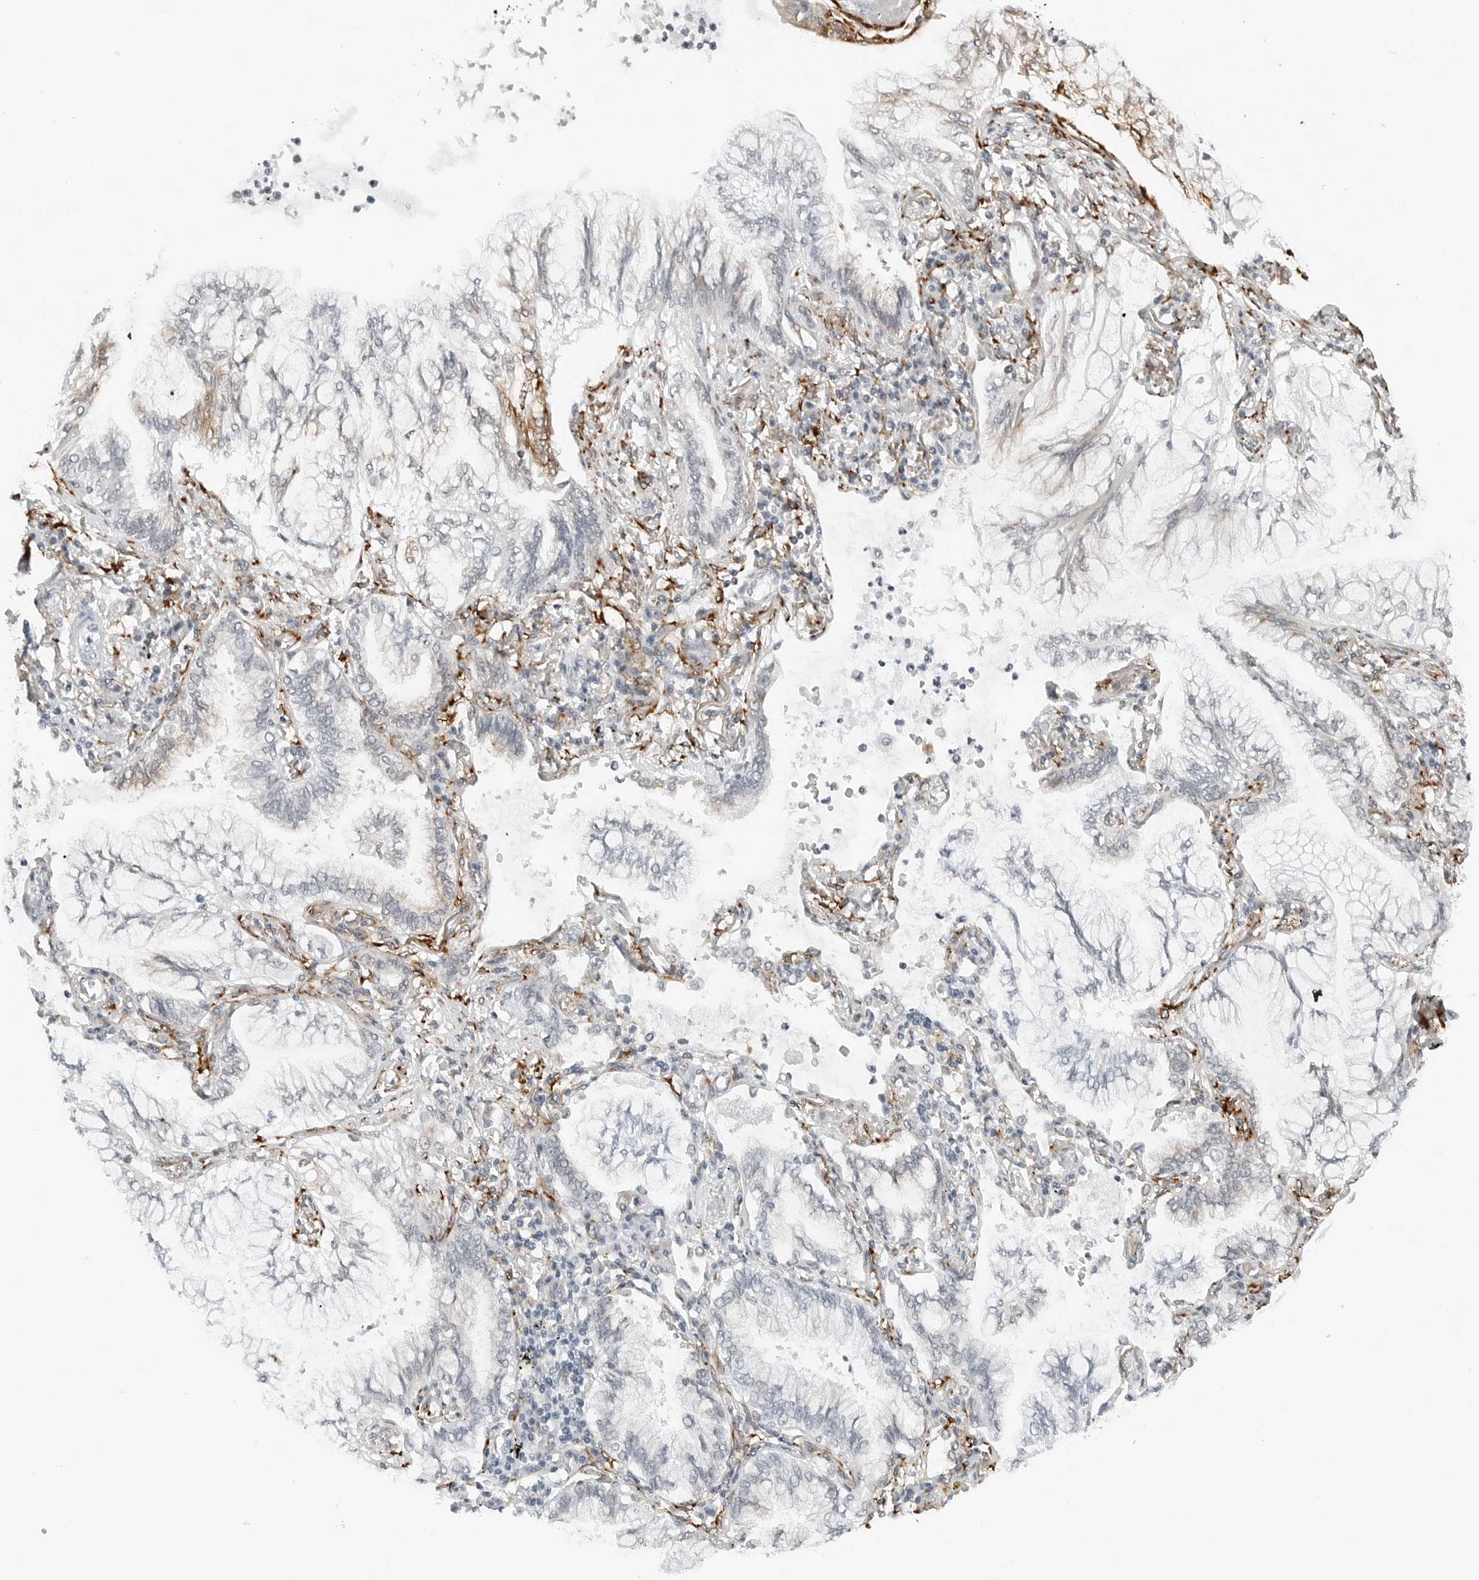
{"staining": {"intensity": "negative", "quantity": "none", "location": "none"}, "tissue": "lung cancer", "cell_type": "Tumor cells", "image_type": "cancer", "snomed": [{"axis": "morphology", "description": "Adenocarcinoma, NOS"}, {"axis": "topography", "description": "Lung"}], "caption": "The photomicrograph reveals no significant expression in tumor cells of lung adenocarcinoma.", "gene": "P4HA2", "patient": {"sex": "female", "age": 70}}